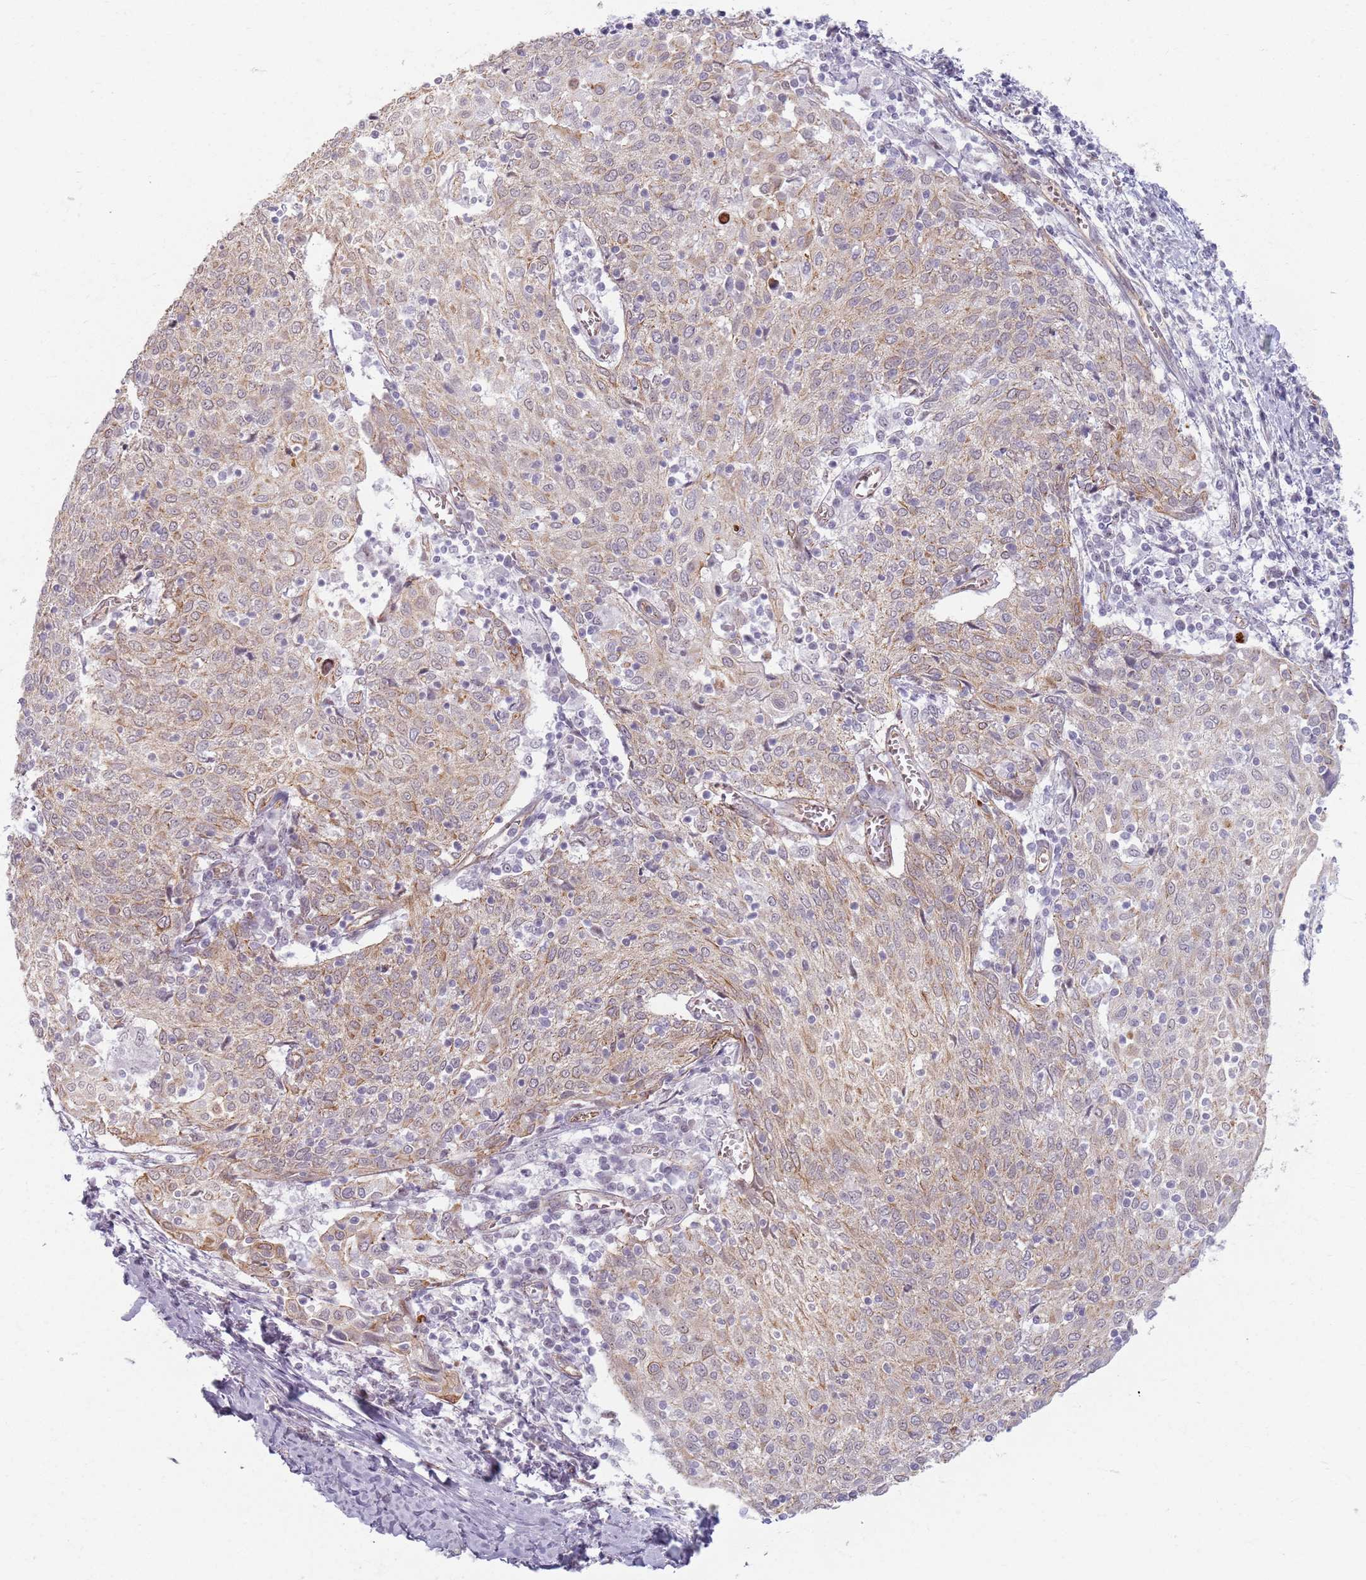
{"staining": {"intensity": "weak", "quantity": "25%-75%", "location": "cytoplasmic/membranous"}, "tissue": "cervical cancer", "cell_type": "Tumor cells", "image_type": "cancer", "snomed": [{"axis": "morphology", "description": "Squamous cell carcinoma, NOS"}, {"axis": "topography", "description": "Cervix"}], "caption": "Human cervical cancer (squamous cell carcinoma) stained for a protein (brown) displays weak cytoplasmic/membranous positive positivity in approximately 25%-75% of tumor cells.", "gene": "KCNA5", "patient": {"sex": "female", "age": 52}}